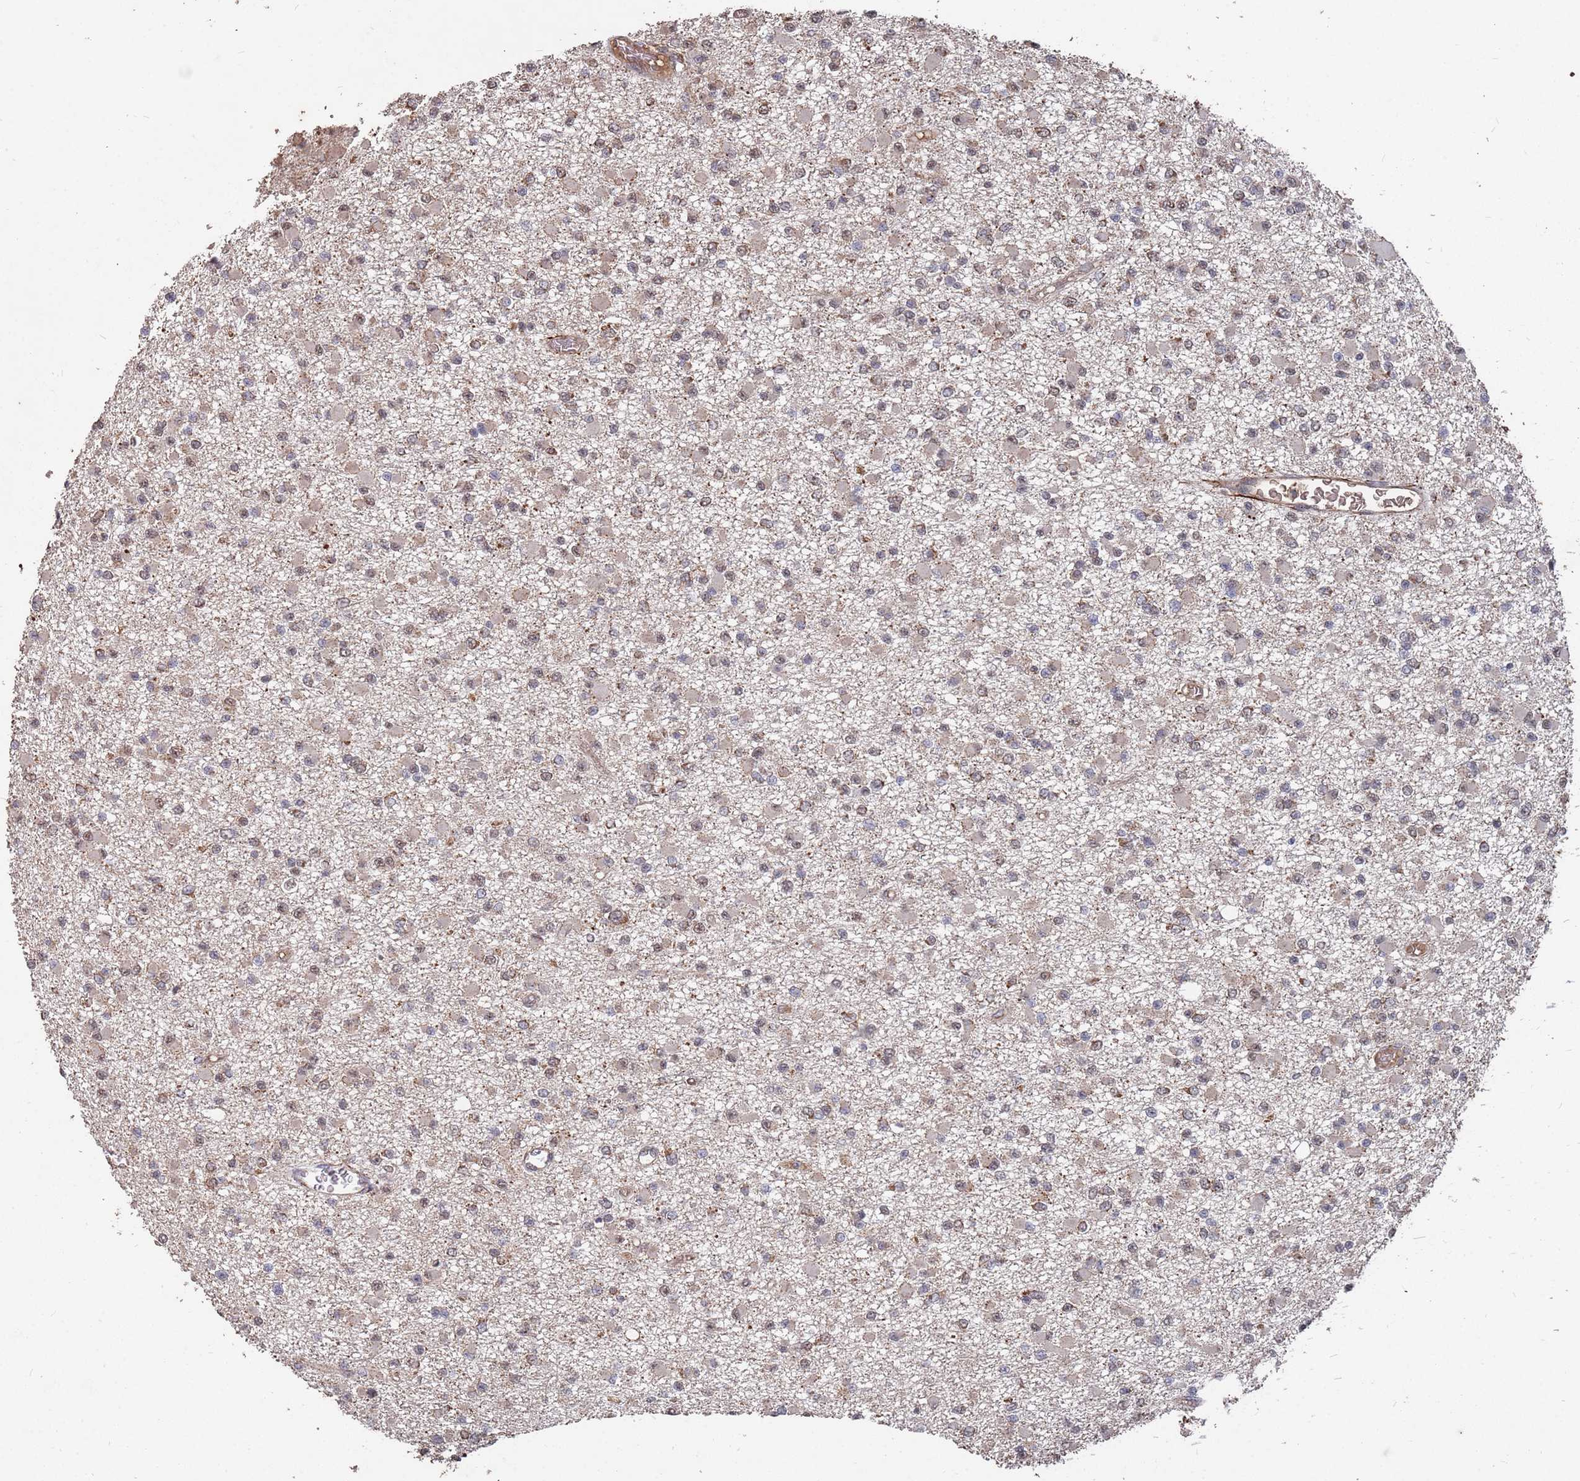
{"staining": {"intensity": "weak", "quantity": "<25%", "location": "cytoplasmic/membranous,nuclear"}, "tissue": "glioma", "cell_type": "Tumor cells", "image_type": "cancer", "snomed": [{"axis": "morphology", "description": "Glioma, malignant, Low grade"}, {"axis": "topography", "description": "Brain"}], "caption": "Photomicrograph shows no protein expression in tumor cells of glioma tissue.", "gene": "PRORP", "patient": {"sex": "female", "age": 22}}